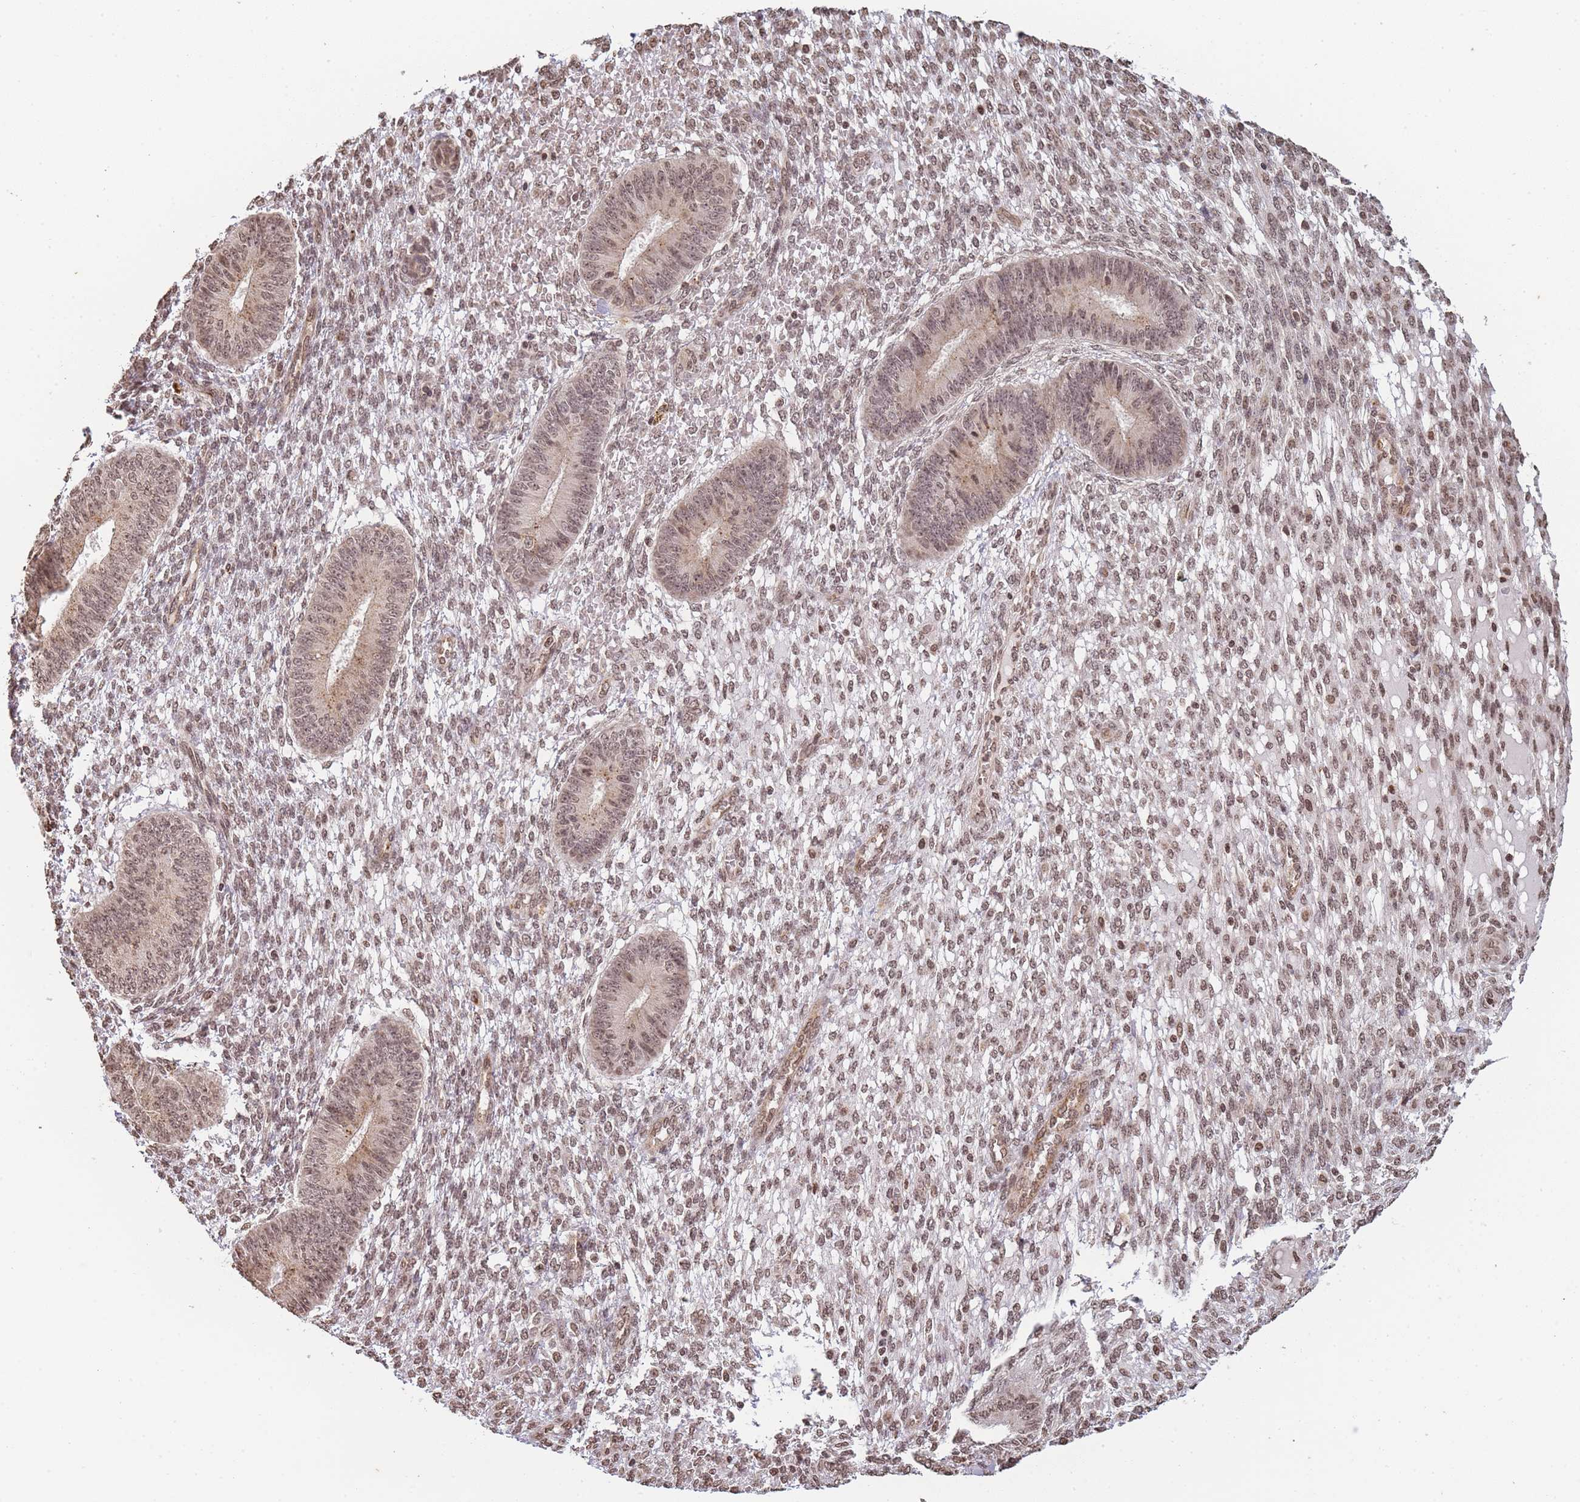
{"staining": {"intensity": "weak", "quantity": ">75%", "location": "cytoplasmic/membranous,nuclear"}, "tissue": "endometrium", "cell_type": "Cells in endometrial stroma", "image_type": "normal", "snomed": [{"axis": "morphology", "description": "Normal tissue, NOS"}, {"axis": "topography", "description": "Endometrium"}], "caption": "Approximately >75% of cells in endometrial stroma in unremarkable human endometrium show weak cytoplasmic/membranous,nuclear protein expression as visualized by brown immunohistochemical staining.", "gene": "WWTR1", "patient": {"sex": "female", "age": 49}}